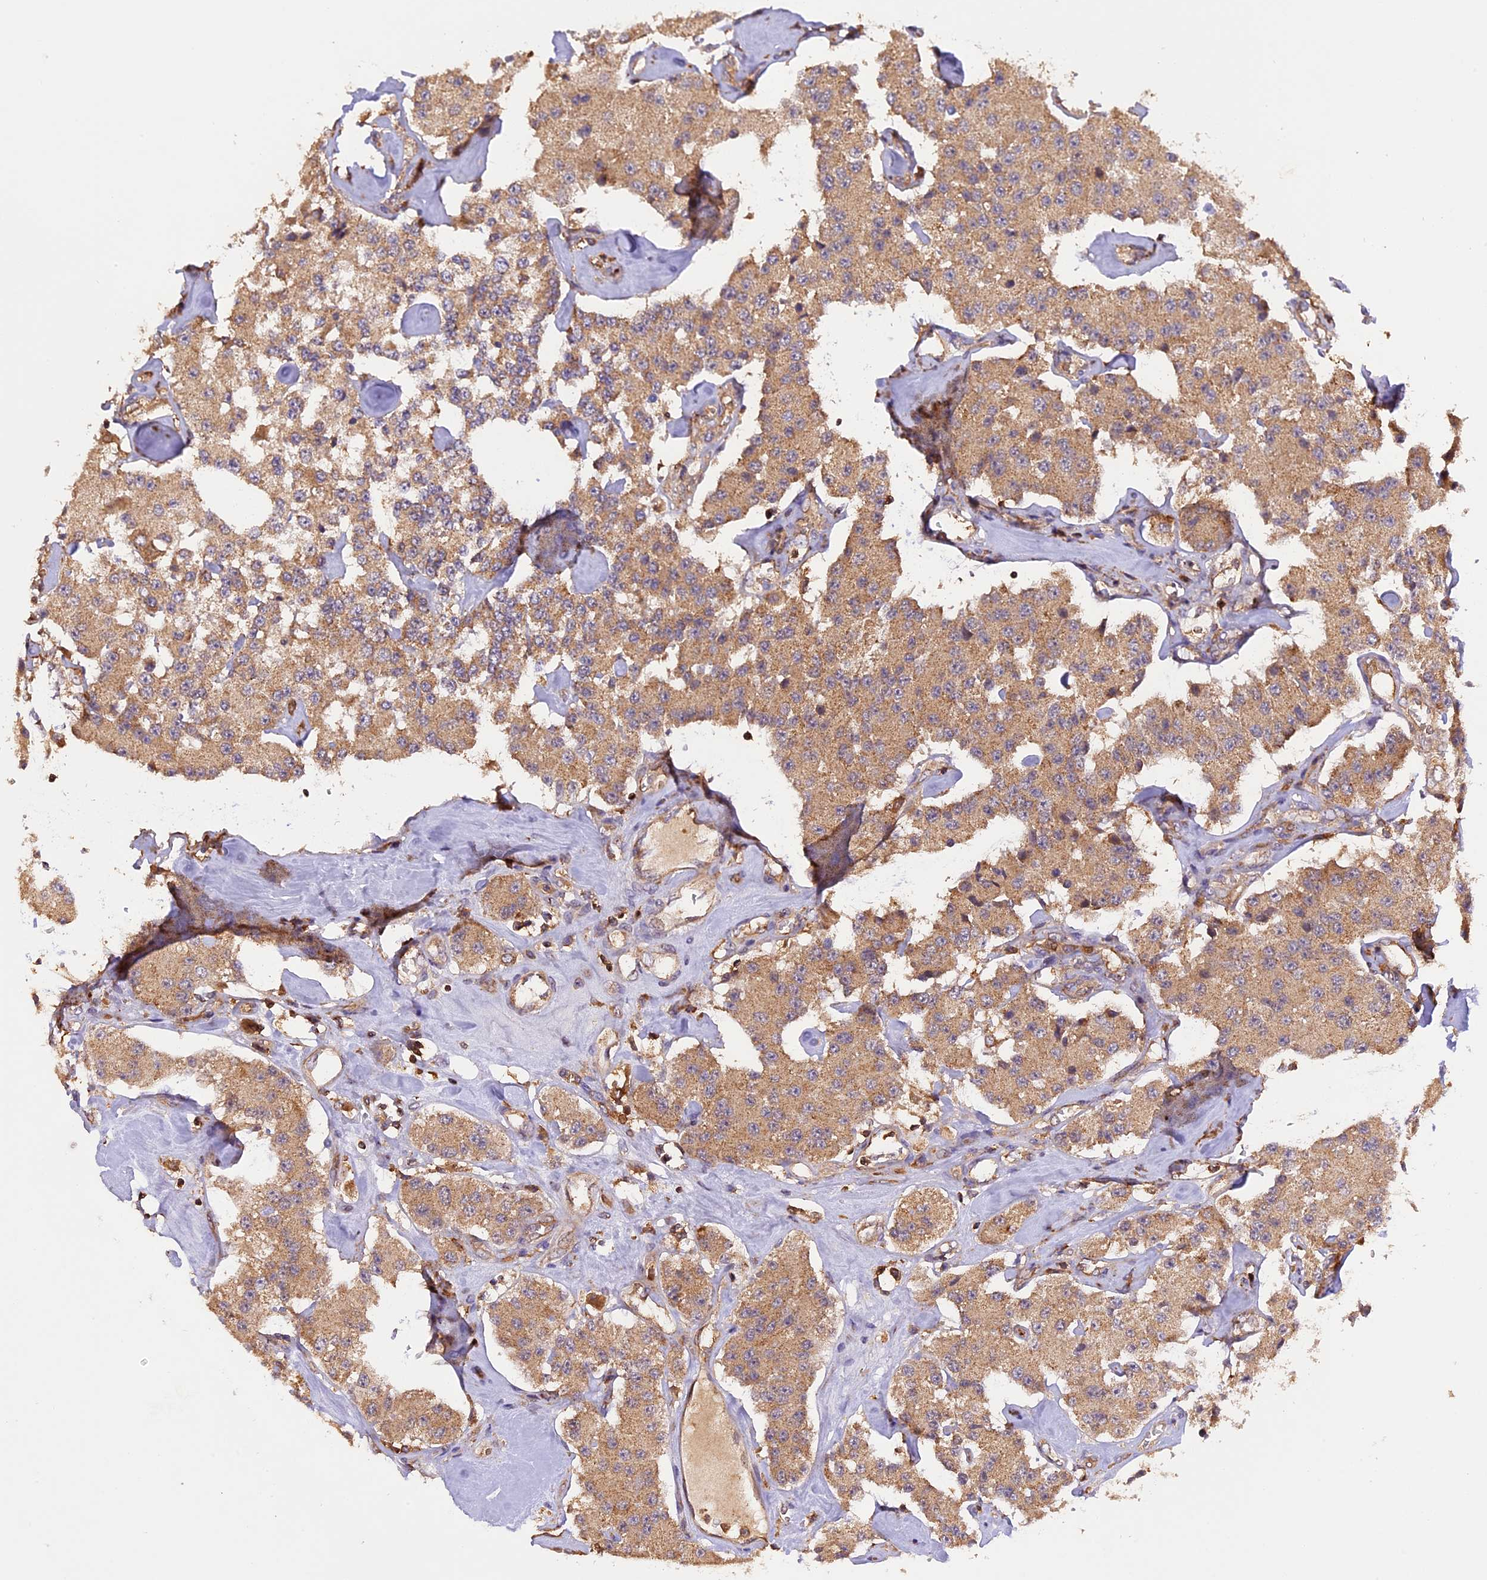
{"staining": {"intensity": "moderate", "quantity": ">75%", "location": "cytoplasmic/membranous"}, "tissue": "carcinoid", "cell_type": "Tumor cells", "image_type": "cancer", "snomed": [{"axis": "morphology", "description": "Carcinoid, malignant, NOS"}, {"axis": "topography", "description": "Pancreas"}], "caption": "Moderate cytoplasmic/membranous staining is appreciated in about >75% of tumor cells in carcinoid. (DAB = brown stain, brightfield microscopy at high magnification).", "gene": "PEX3", "patient": {"sex": "male", "age": 41}}